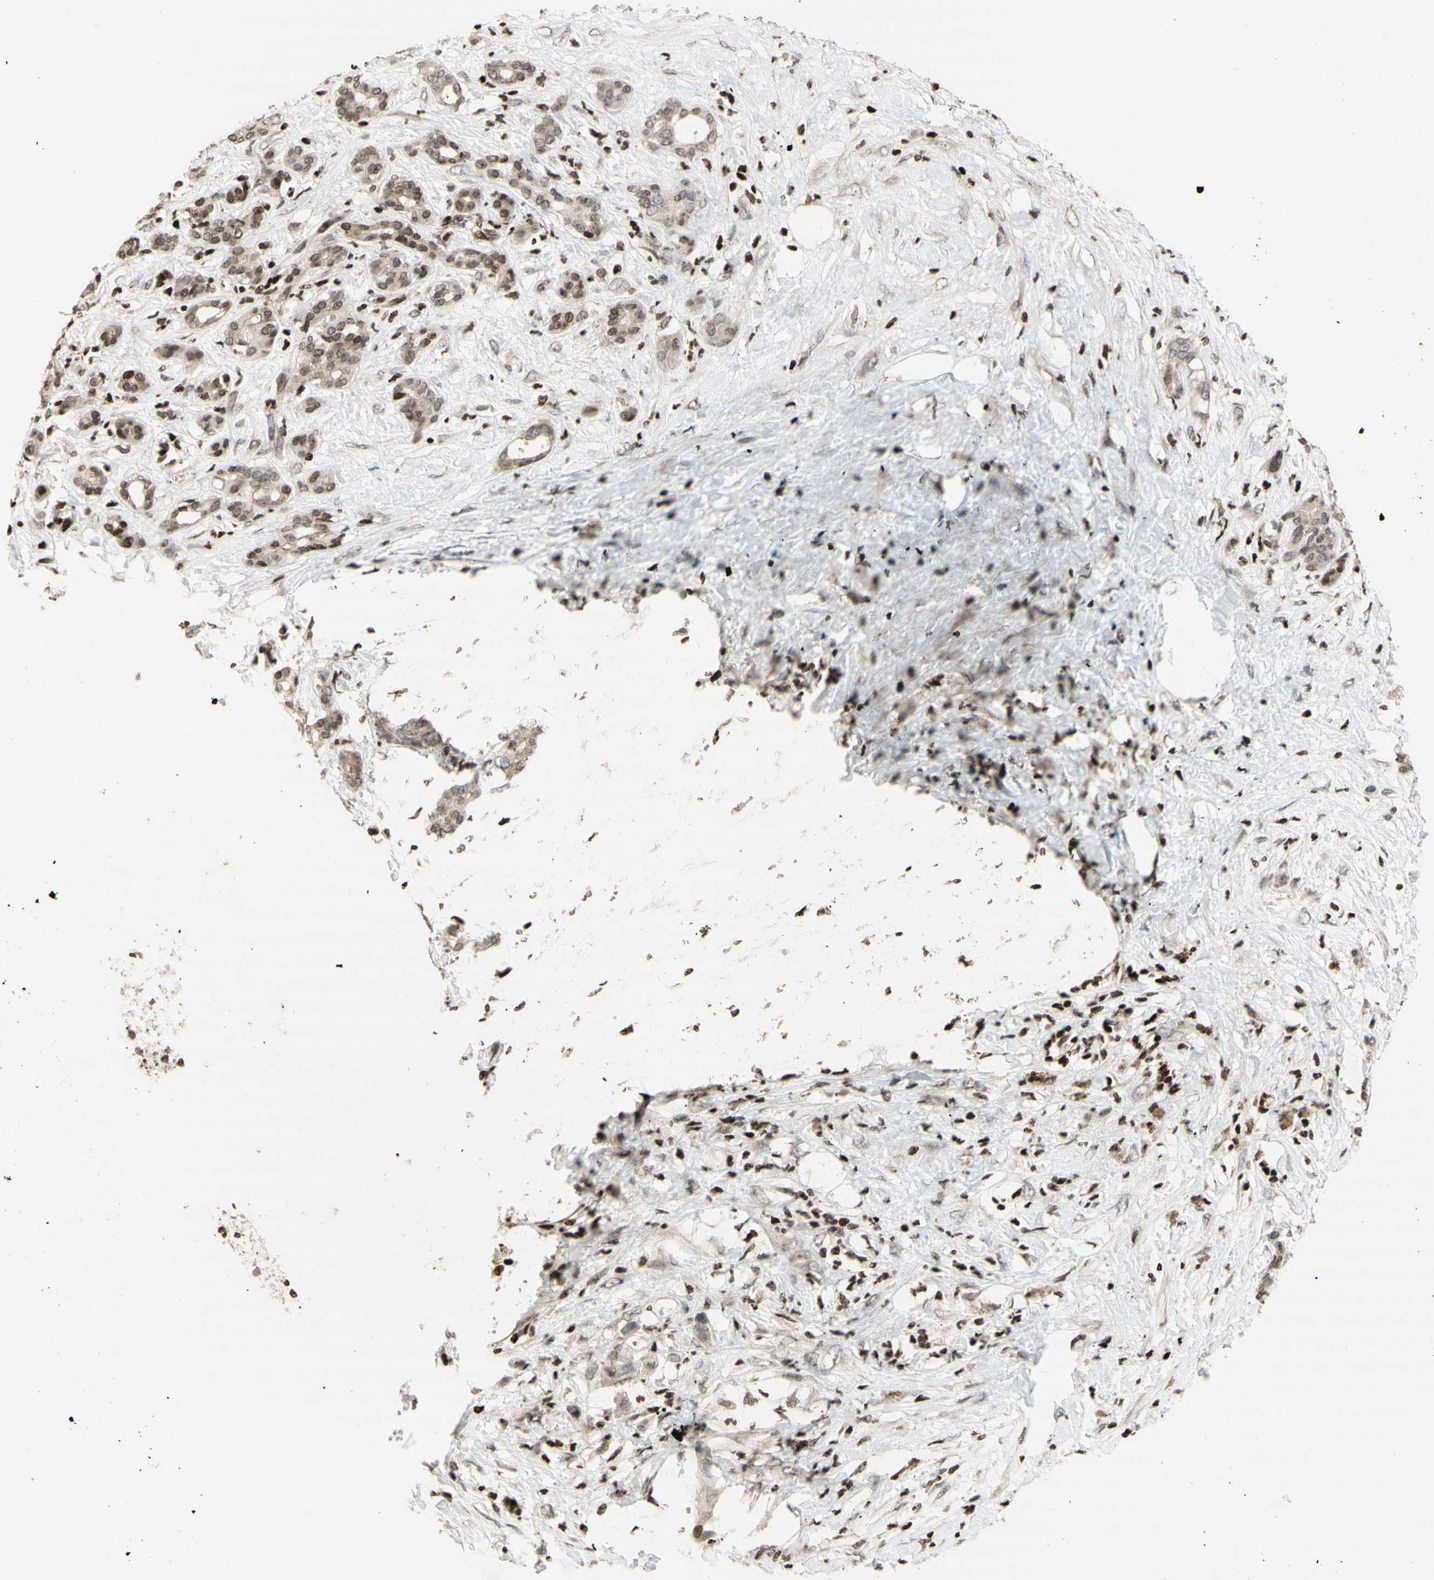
{"staining": {"intensity": "strong", "quantity": "<25%", "location": "cytoplasmic/membranous,nuclear"}, "tissue": "pancreatic cancer", "cell_type": "Tumor cells", "image_type": "cancer", "snomed": [{"axis": "morphology", "description": "Adenocarcinoma, NOS"}, {"axis": "topography", "description": "Pancreas"}], "caption": "There is medium levels of strong cytoplasmic/membranous and nuclear positivity in tumor cells of pancreatic cancer, as demonstrated by immunohistochemical staining (brown color).", "gene": "POLA1", "patient": {"sex": "male", "age": 41}}